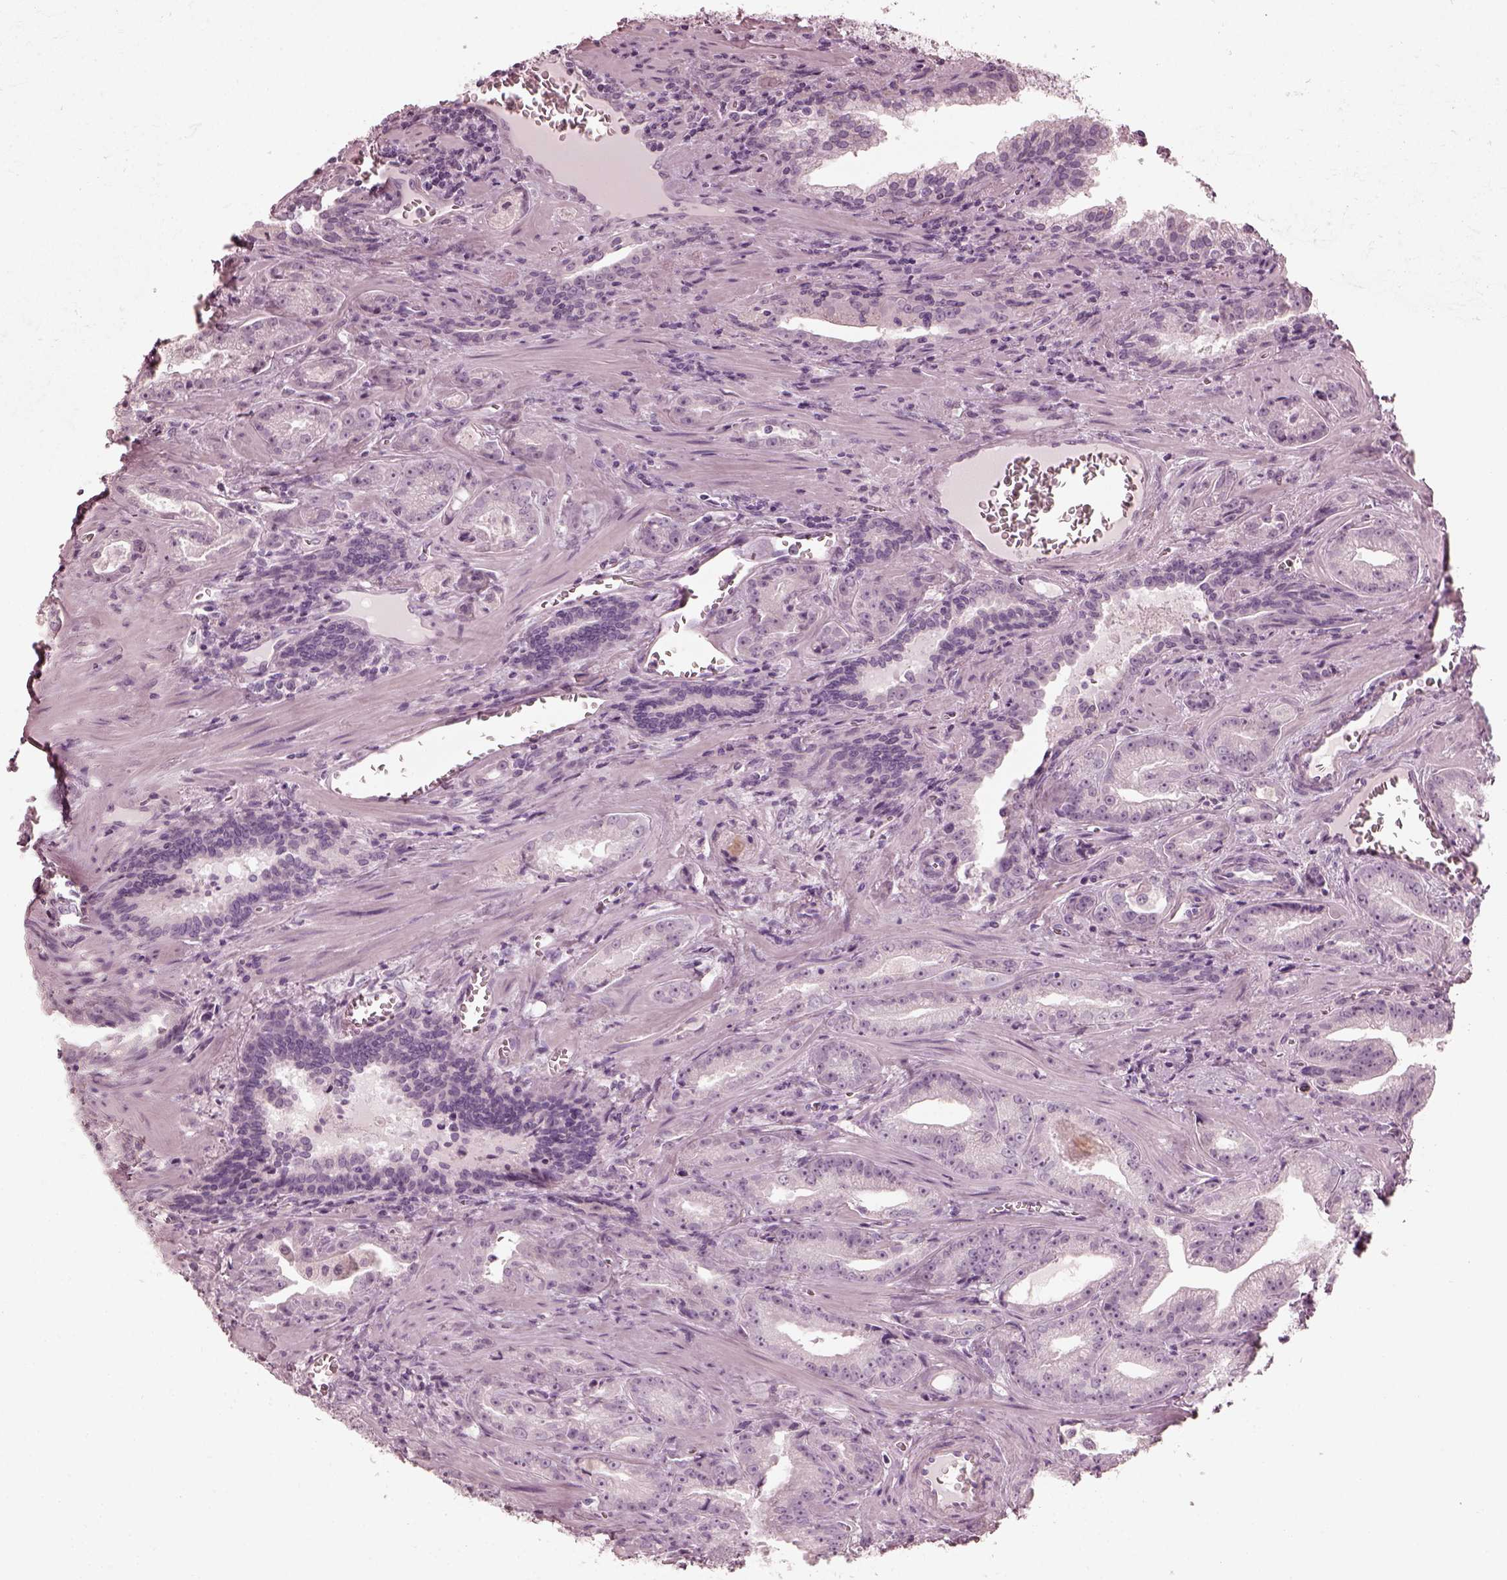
{"staining": {"intensity": "negative", "quantity": "none", "location": "none"}, "tissue": "prostate cancer", "cell_type": "Tumor cells", "image_type": "cancer", "snomed": [{"axis": "morphology", "description": "Adenocarcinoma, High grade"}, {"axis": "topography", "description": "Prostate"}], "caption": "Immunohistochemical staining of high-grade adenocarcinoma (prostate) exhibits no significant positivity in tumor cells.", "gene": "SAXO2", "patient": {"sex": "male", "age": 68}}